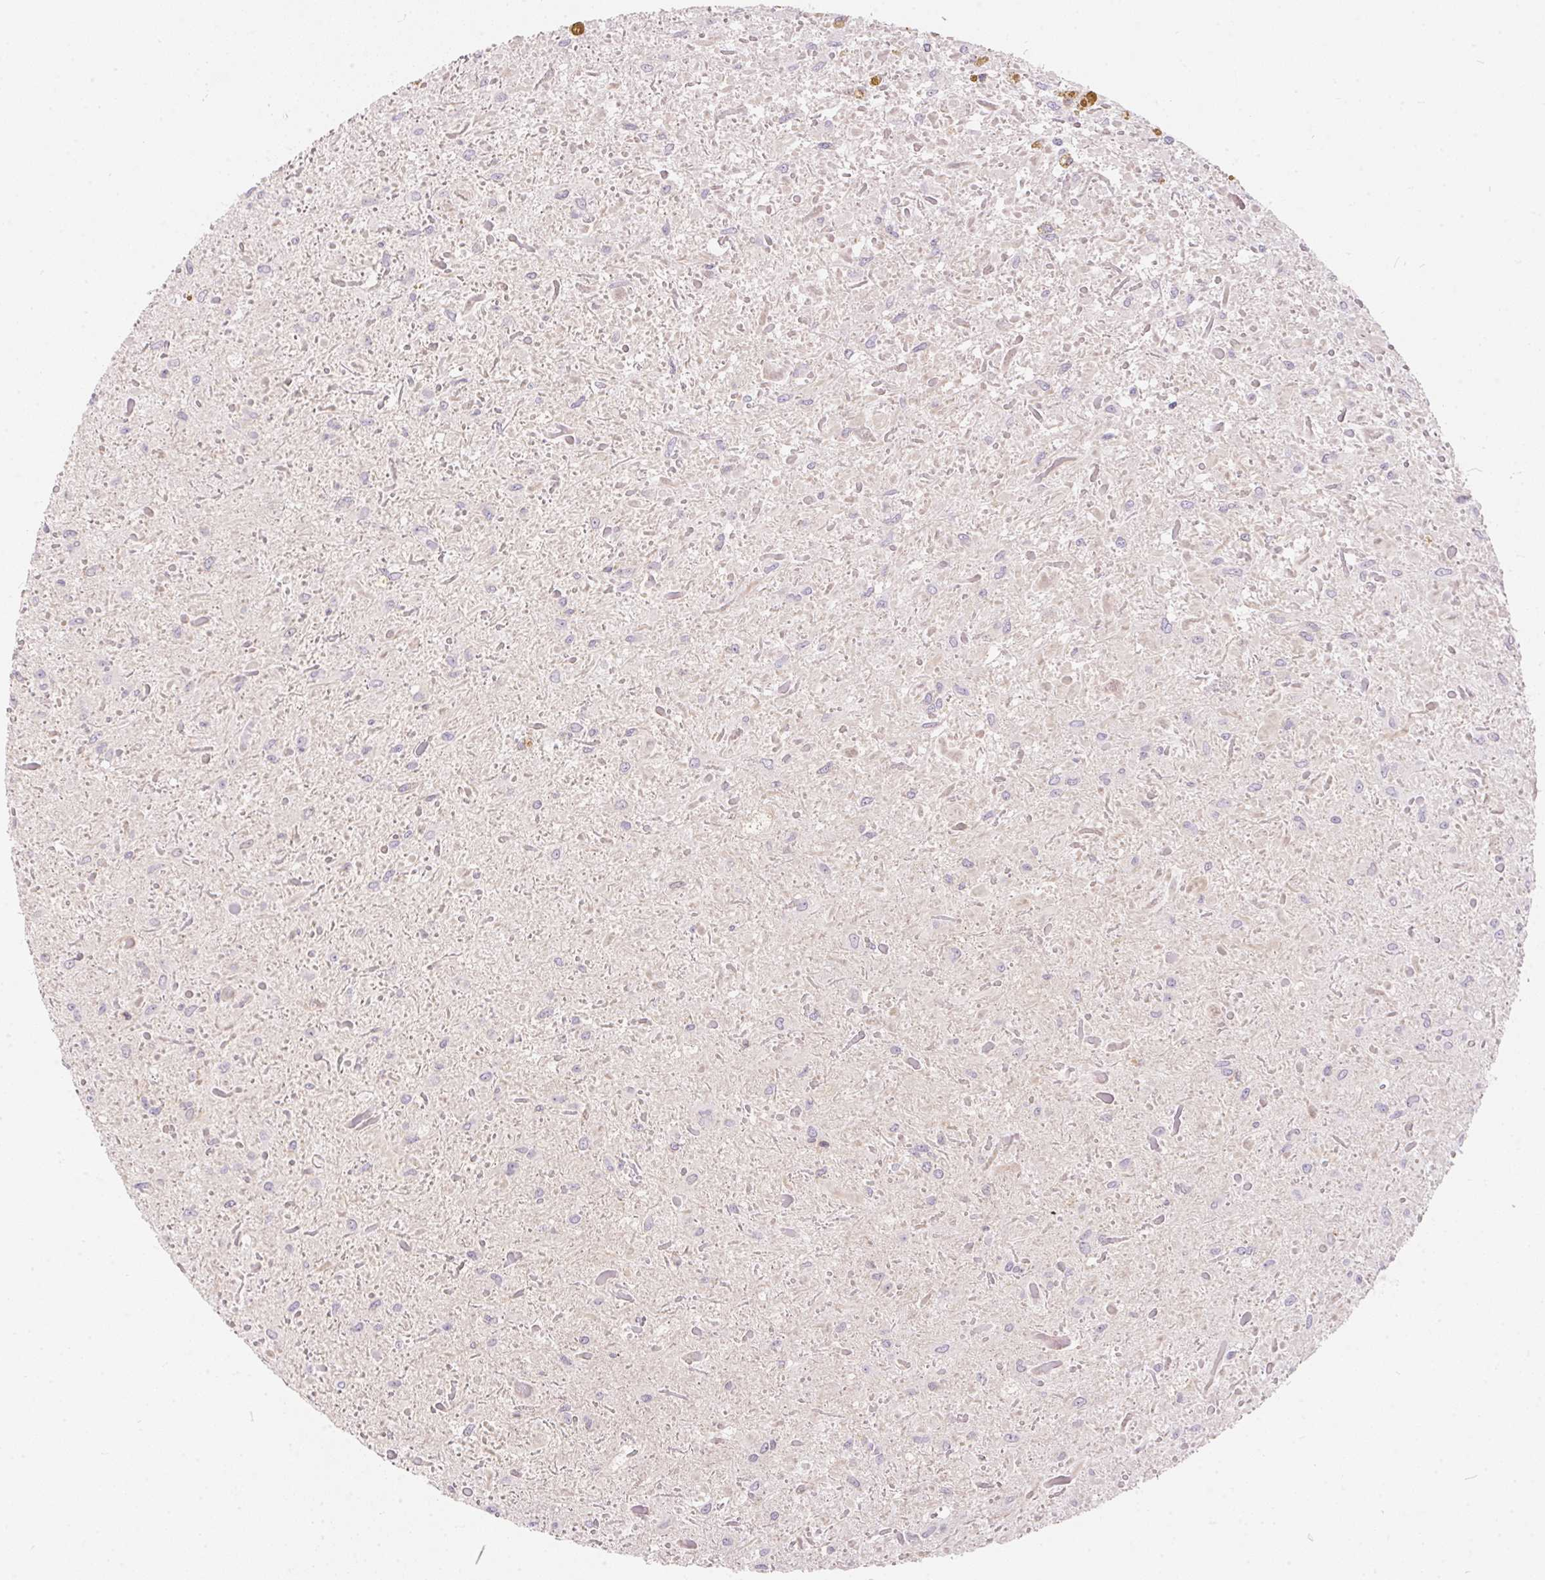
{"staining": {"intensity": "negative", "quantity": "none", "location": "none"}, "tissue": "glioma", "cell_type": "Tumor cells", "image_type": "cancer", "snomed": [{"axis": "morphology", "description": "Glioma, malignant, Low grade"}, {"axis": "topography", "description": "Cerebellum"}], "caption": "The image shows no staining of tumor cells in low-grade glioma (malignant).", "gene": "BLMH", "patient": {"sex": "female", "age": 14}}